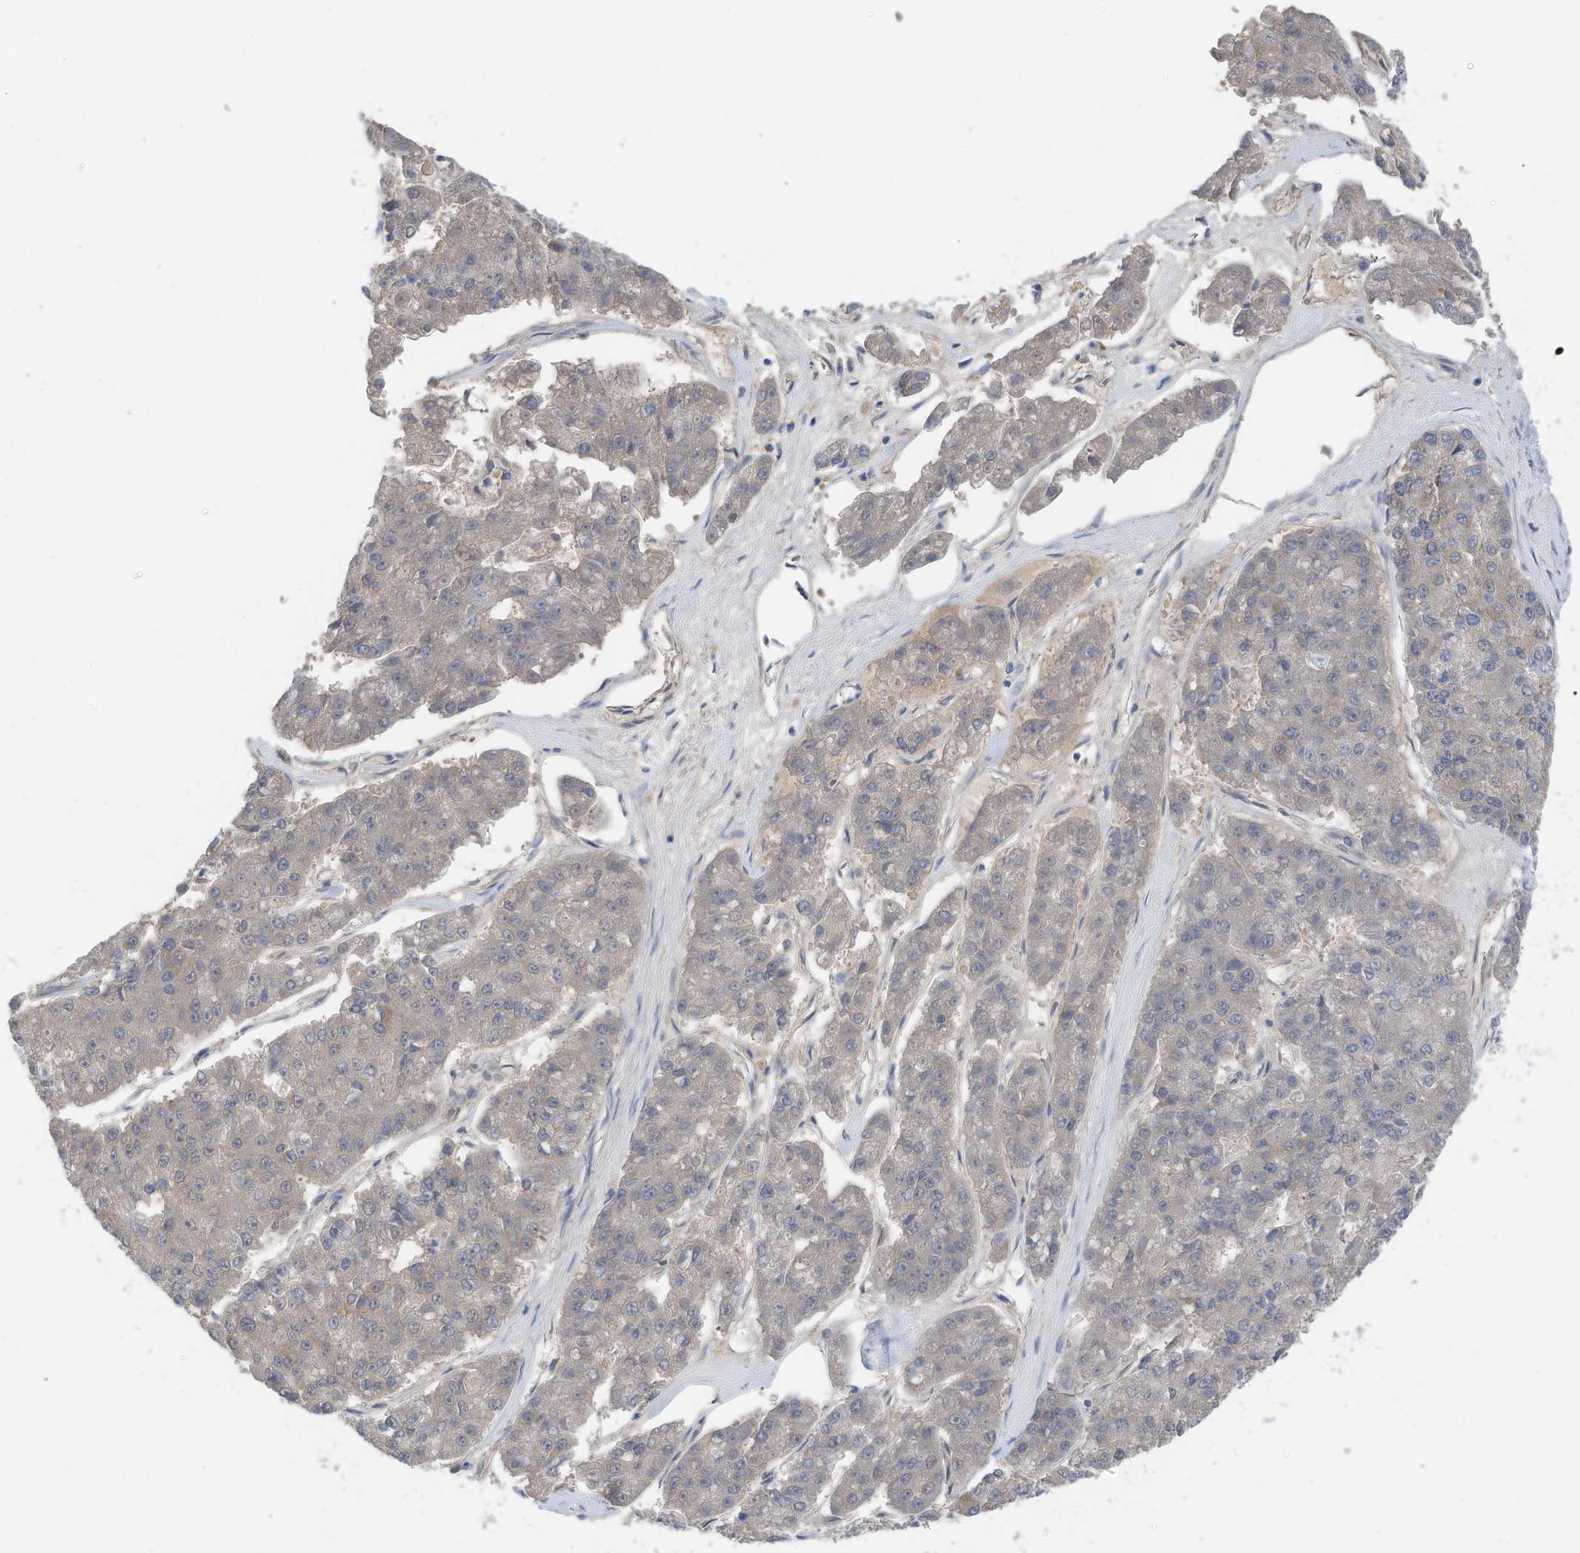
{"staining": {"intensity": "negative", "quantity": "none", "location": "none"}, "tissue": "pancreatic cancer", "cell_type": "Tumor cells", "image_type": "cancer", "snomed": [{"axis": "morphology", "description": "Adenocarcinoma, NOS"}, {"axis": "topography", "description": "Pancreas"}], "caption": "Adenocarcinoma (pancreatic) was stained to show a protein in brown. There is no significant positivity in tumor cells. (Immunohistochemistry (ihc), brightfield microscopy, high magnification).", "gene": "SLC5A11", "patient": {"sex": "male", "age": 50}}